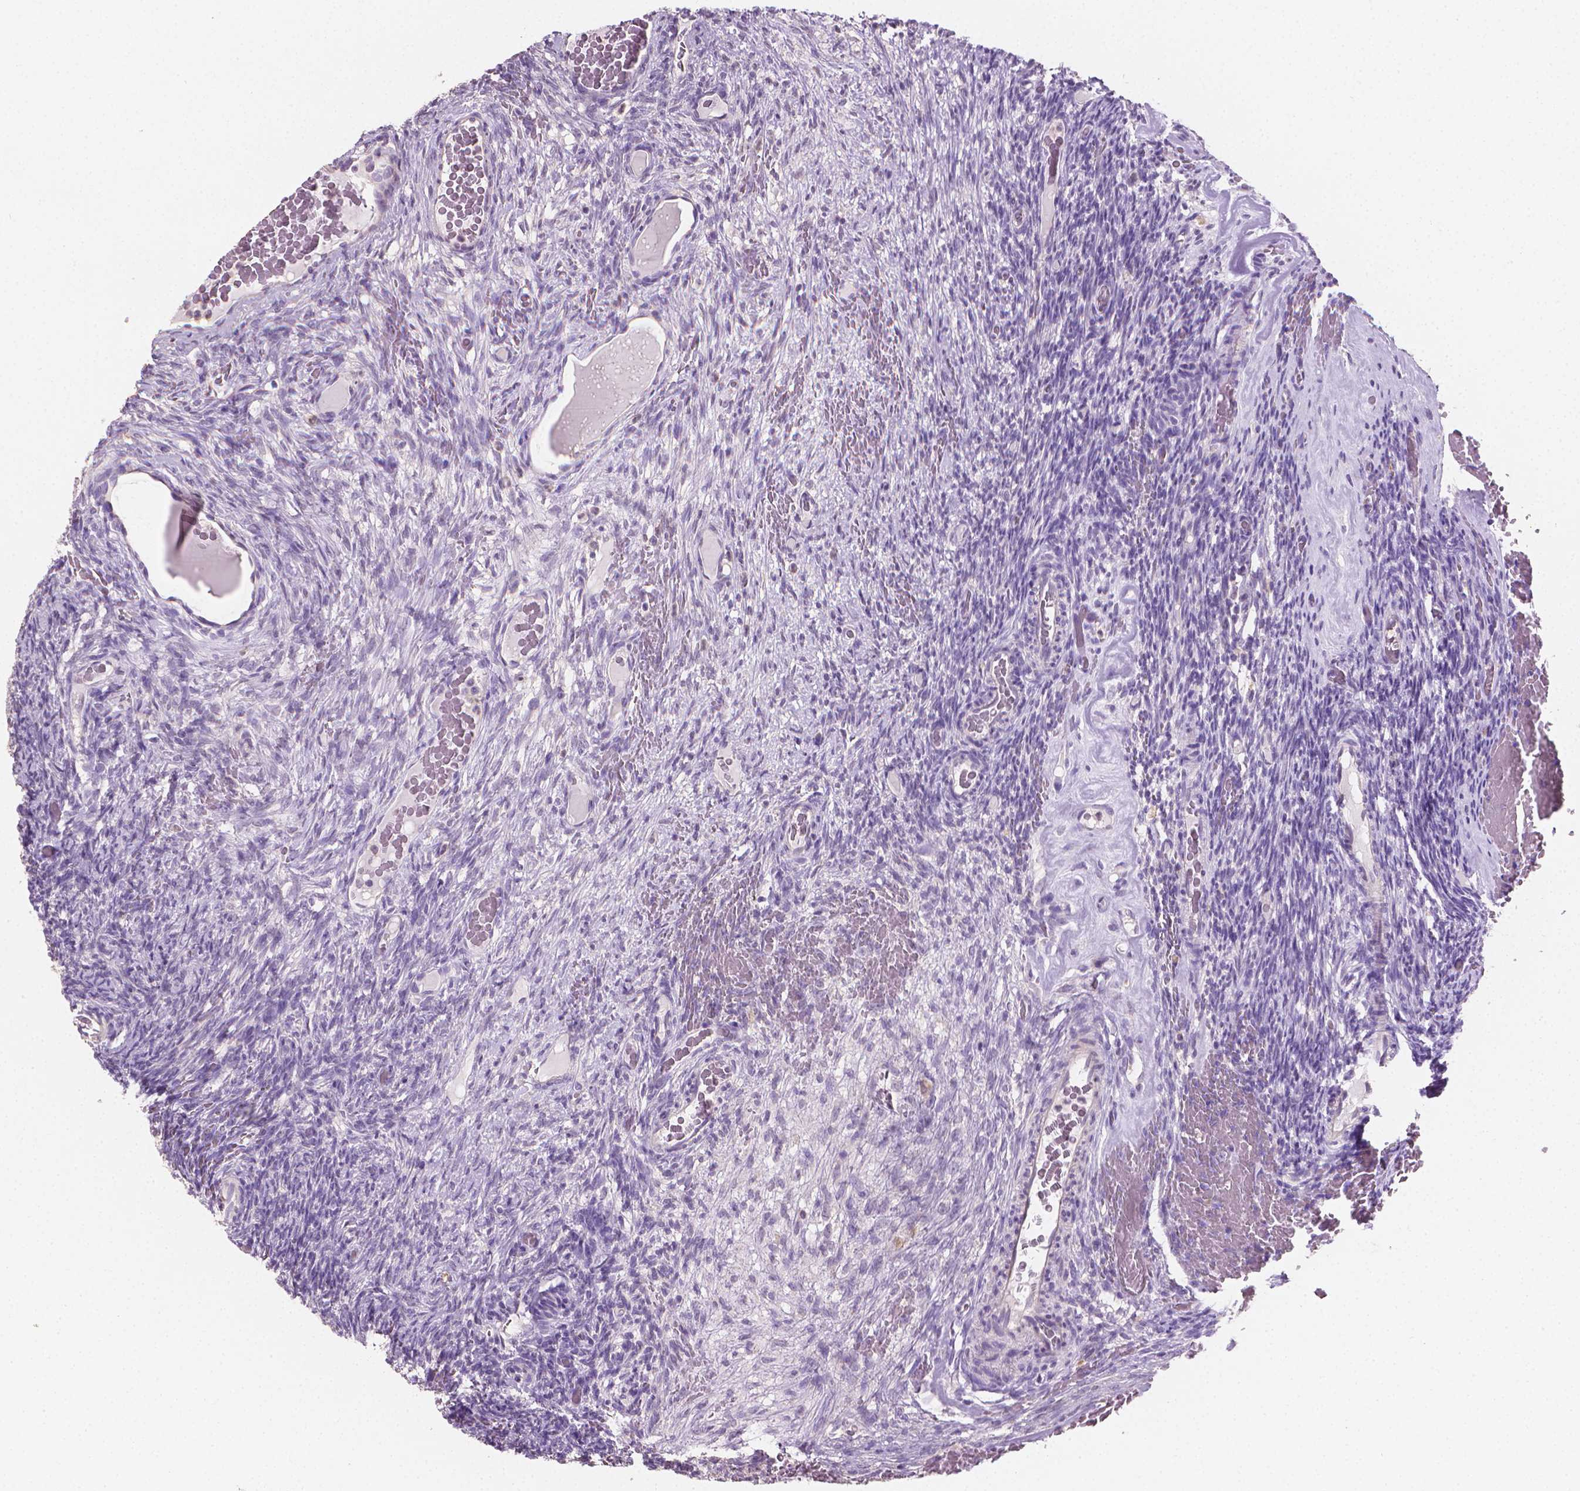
{"staining": {"intensity": "negative", "quantity": "none", "location": "none"}, "tissue": "ovary", "cell_type": "Follicle cells", "image_type": "normal", "snomed": [{"axis": "morphology", "description": "Normal tissue, NOS"}, {"axis": "topography", "description": "Ovary"}], "caption": "IHC of normal human ovary exhibits no staining in follicle cells. (DAB (3,3'-diaminobenzidine) immunohistochemistry visualized using brightfield microscopy, high magnification).", "gene": "CATIP", "patient": {"sex": "female", "age": 34}}